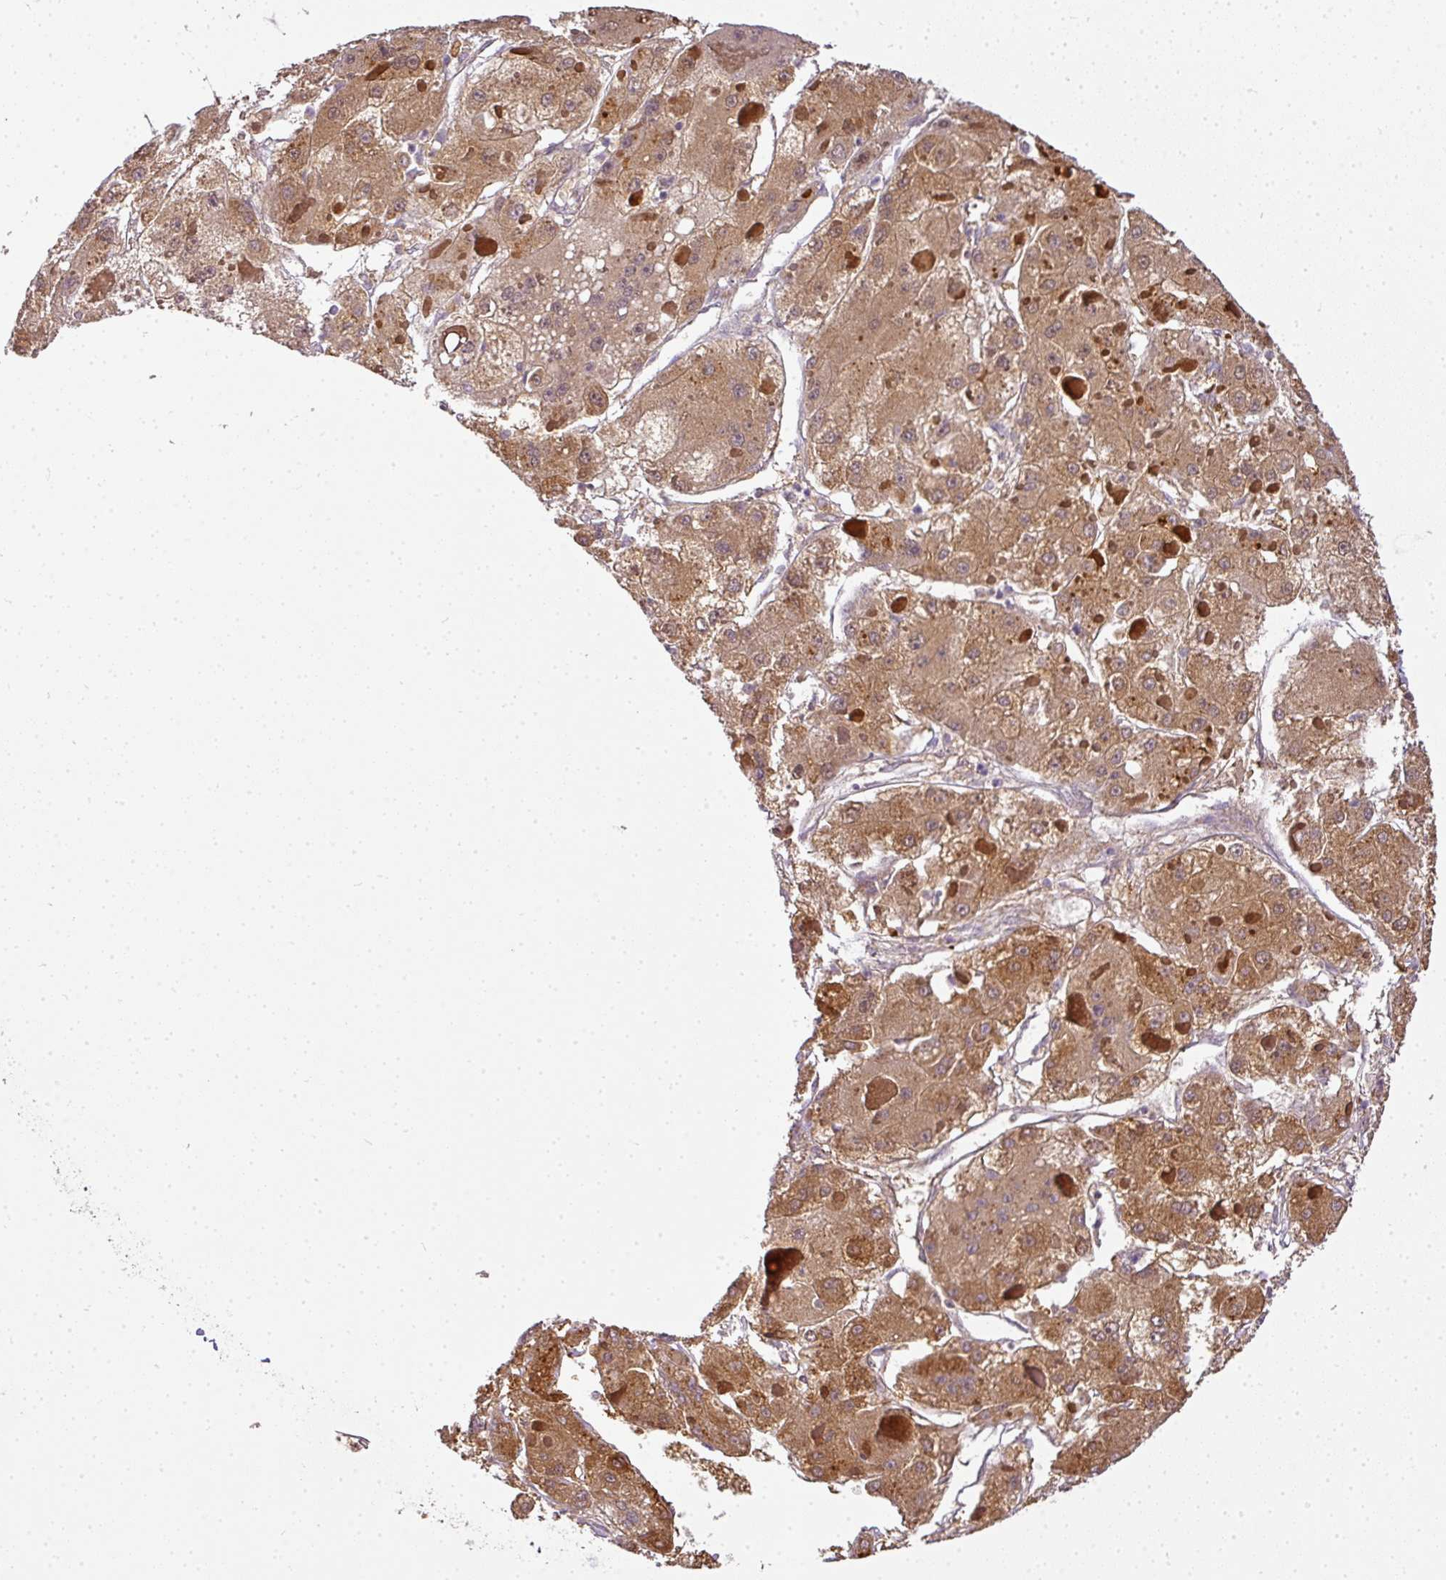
{"staining": {"intensity": "moderate", "quantity": ">75%", "location": "cytoplasmic/membranous"}, "tissue": "liver cancer", "cell_type": "Tumor cells", "image_type": "cancer", "snomed": [{"axis": "morphology", "description": "Carcinoma, Hepatocellular, NOS"}, {"axis": "topography", "description": "Liver"}], "caption": "Immunohistochemistry of liver cancer (hepatocellular carcinoma) displays medium levels of moderate cytoplasmic/membranous positivity in approximately >75% of tumor cells.", "gene": "ADH5", "patient": {"sex": "female", "age": 73}}